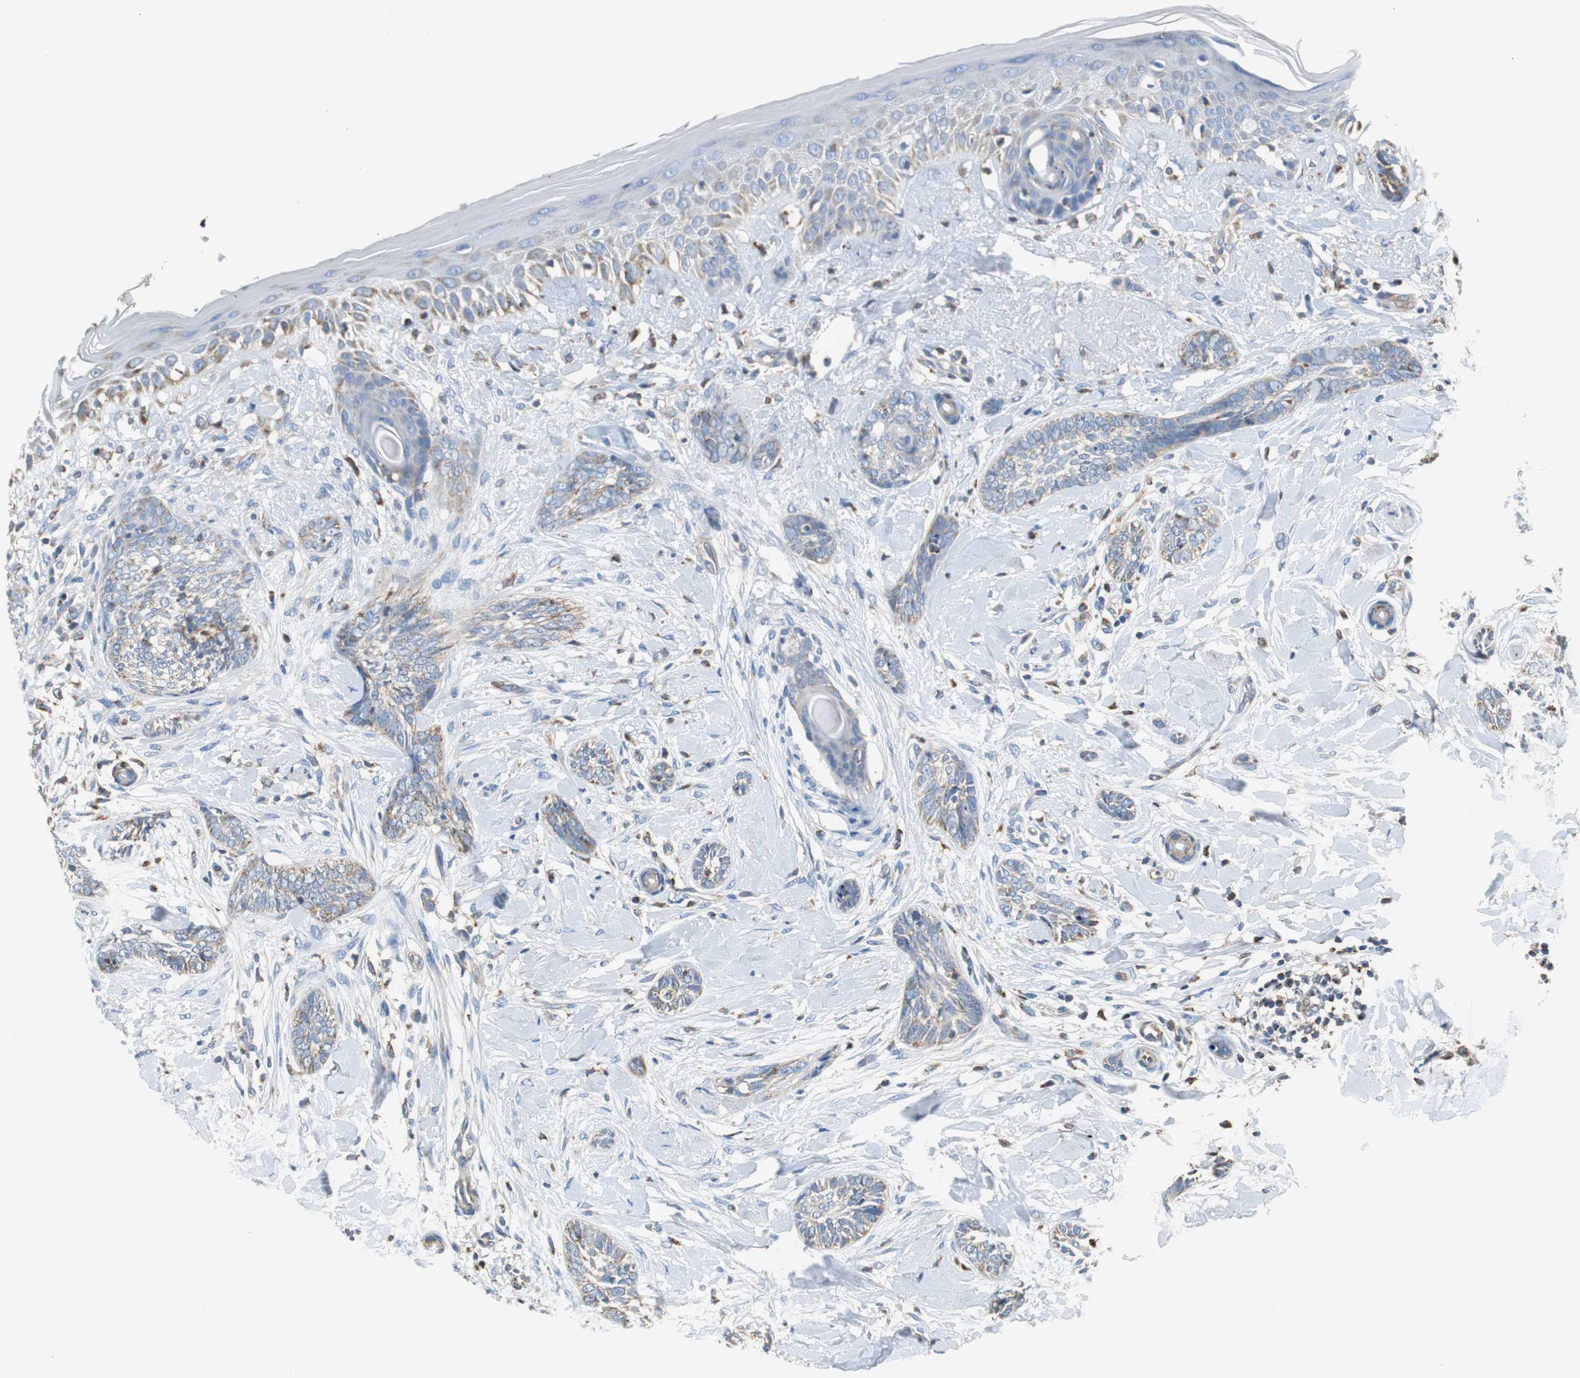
{"staining": {"intensity": "moderate", "quantity": "25%-75%", "location": "cytoplasmic/membranous"}, "tissue": "skin cancer", "cell_type": "Tumor cells", "image_type": "cancer", "snomed": [{"axis": "morphology", "description": "Basal cell carcinoma"}, {"axis": "topography", "description": "Skin"}], "caption": "Immunohistochemistry (DAB (3,3'-diaminobenzidine)) staining of human basal cell carcinoma (skin) displays moderate cytoplasmic/membranous protein expression in about 25%-75% of tumor cells.", "gene": "GSTK1", "patient": {"sex": "female", "age": 58}}